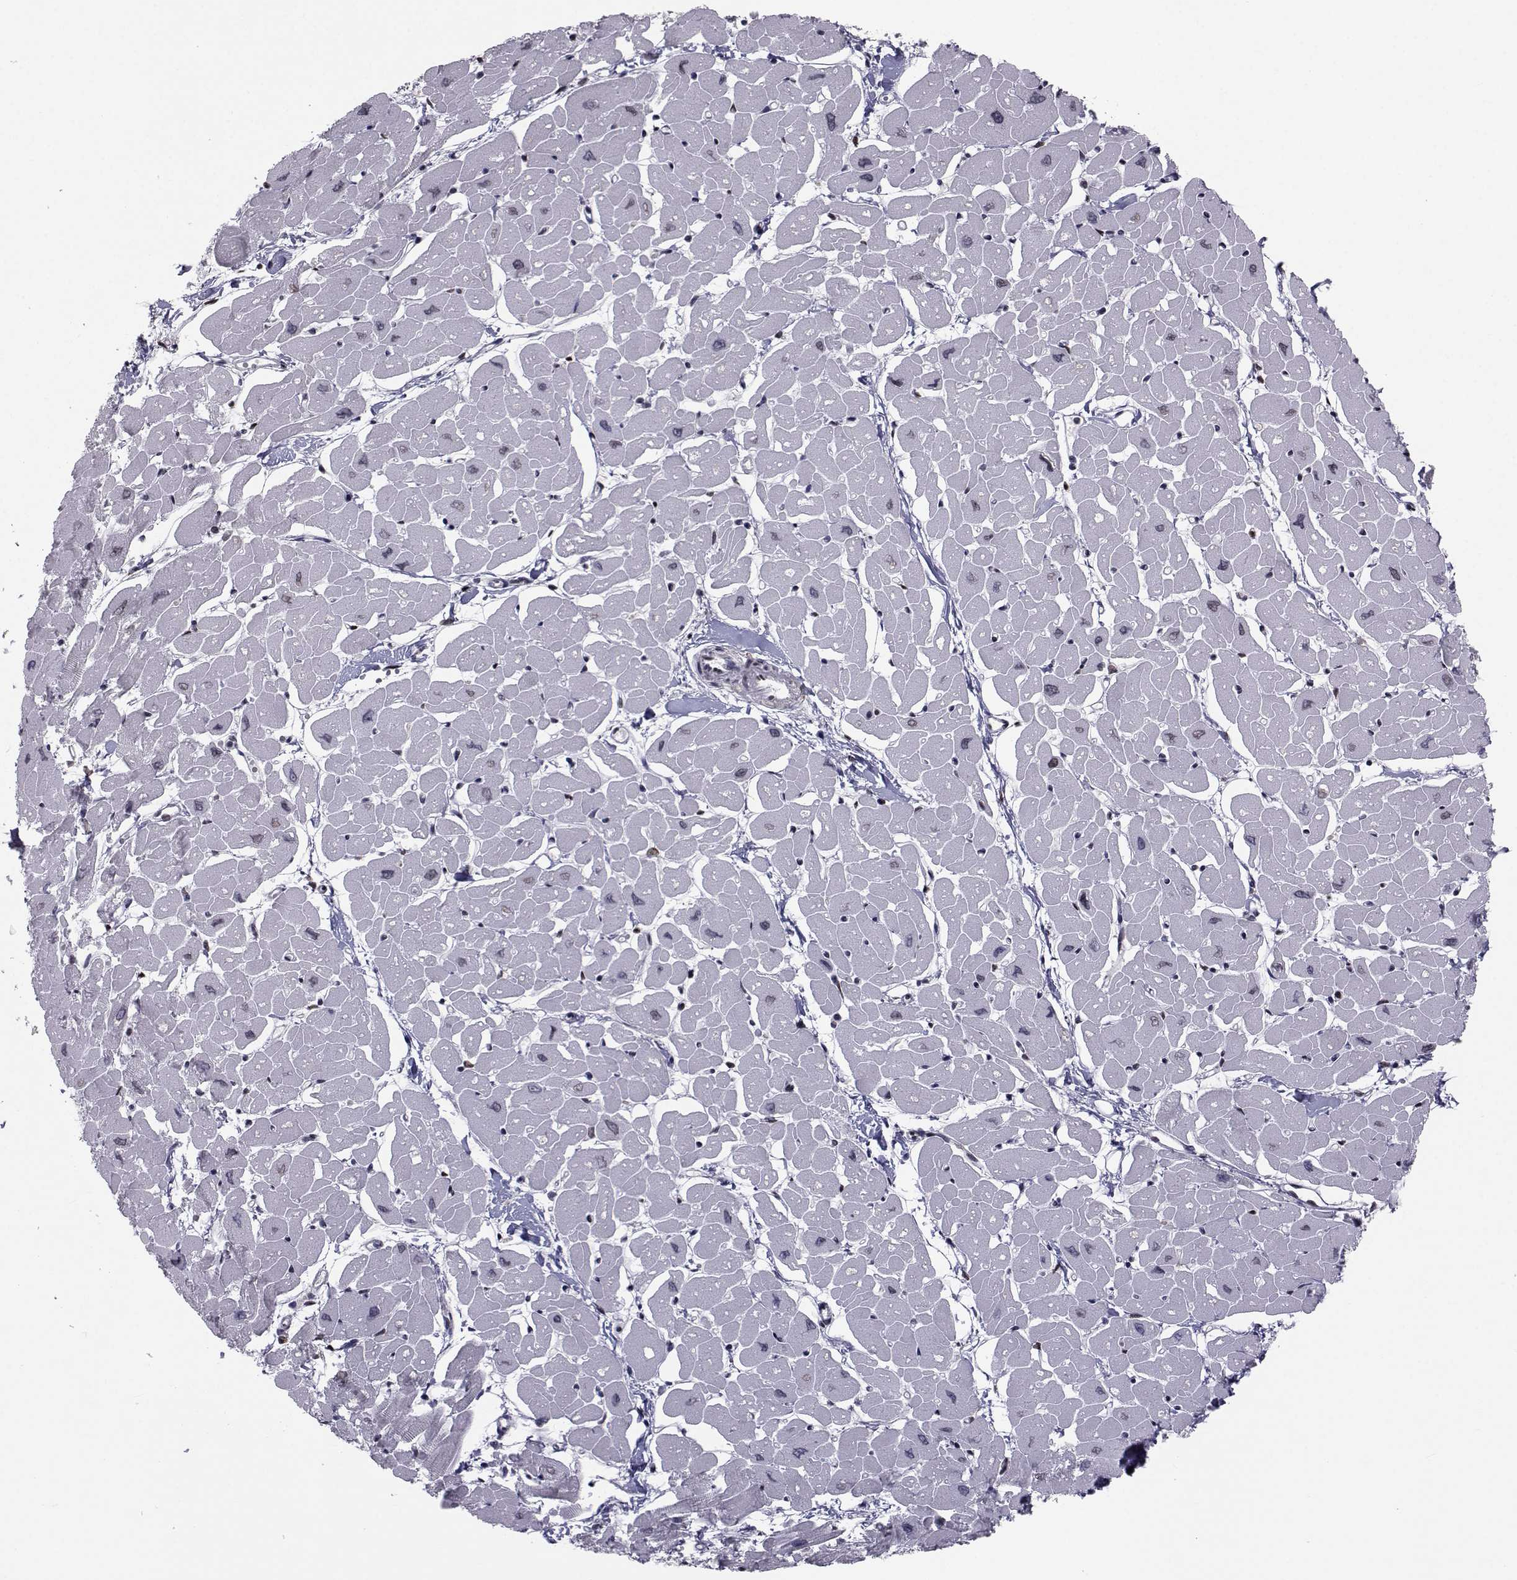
{"staining": {"intensity": "negative", "quantity": "none", "location": "none"}, "tissue": "heart muscle", "cell_type": "Cardiomyocytes", "image_type": "normal", "snomed": [{"axis": "morphology", "description": "Normal tissue, NOS"}, {"axis": "topography", "description": "Heart"}], "caption": "This micrograph is of normal heart muscle stained with IHC to label a protein in brown with the nuclei are counter-stained blue. There is no positivity in cardiomyocytes. (DAB immunohistochemistry (IHC), high magnification).", "gene": "PCP4L1", "patient": {"sex": "male", "age": 57}}